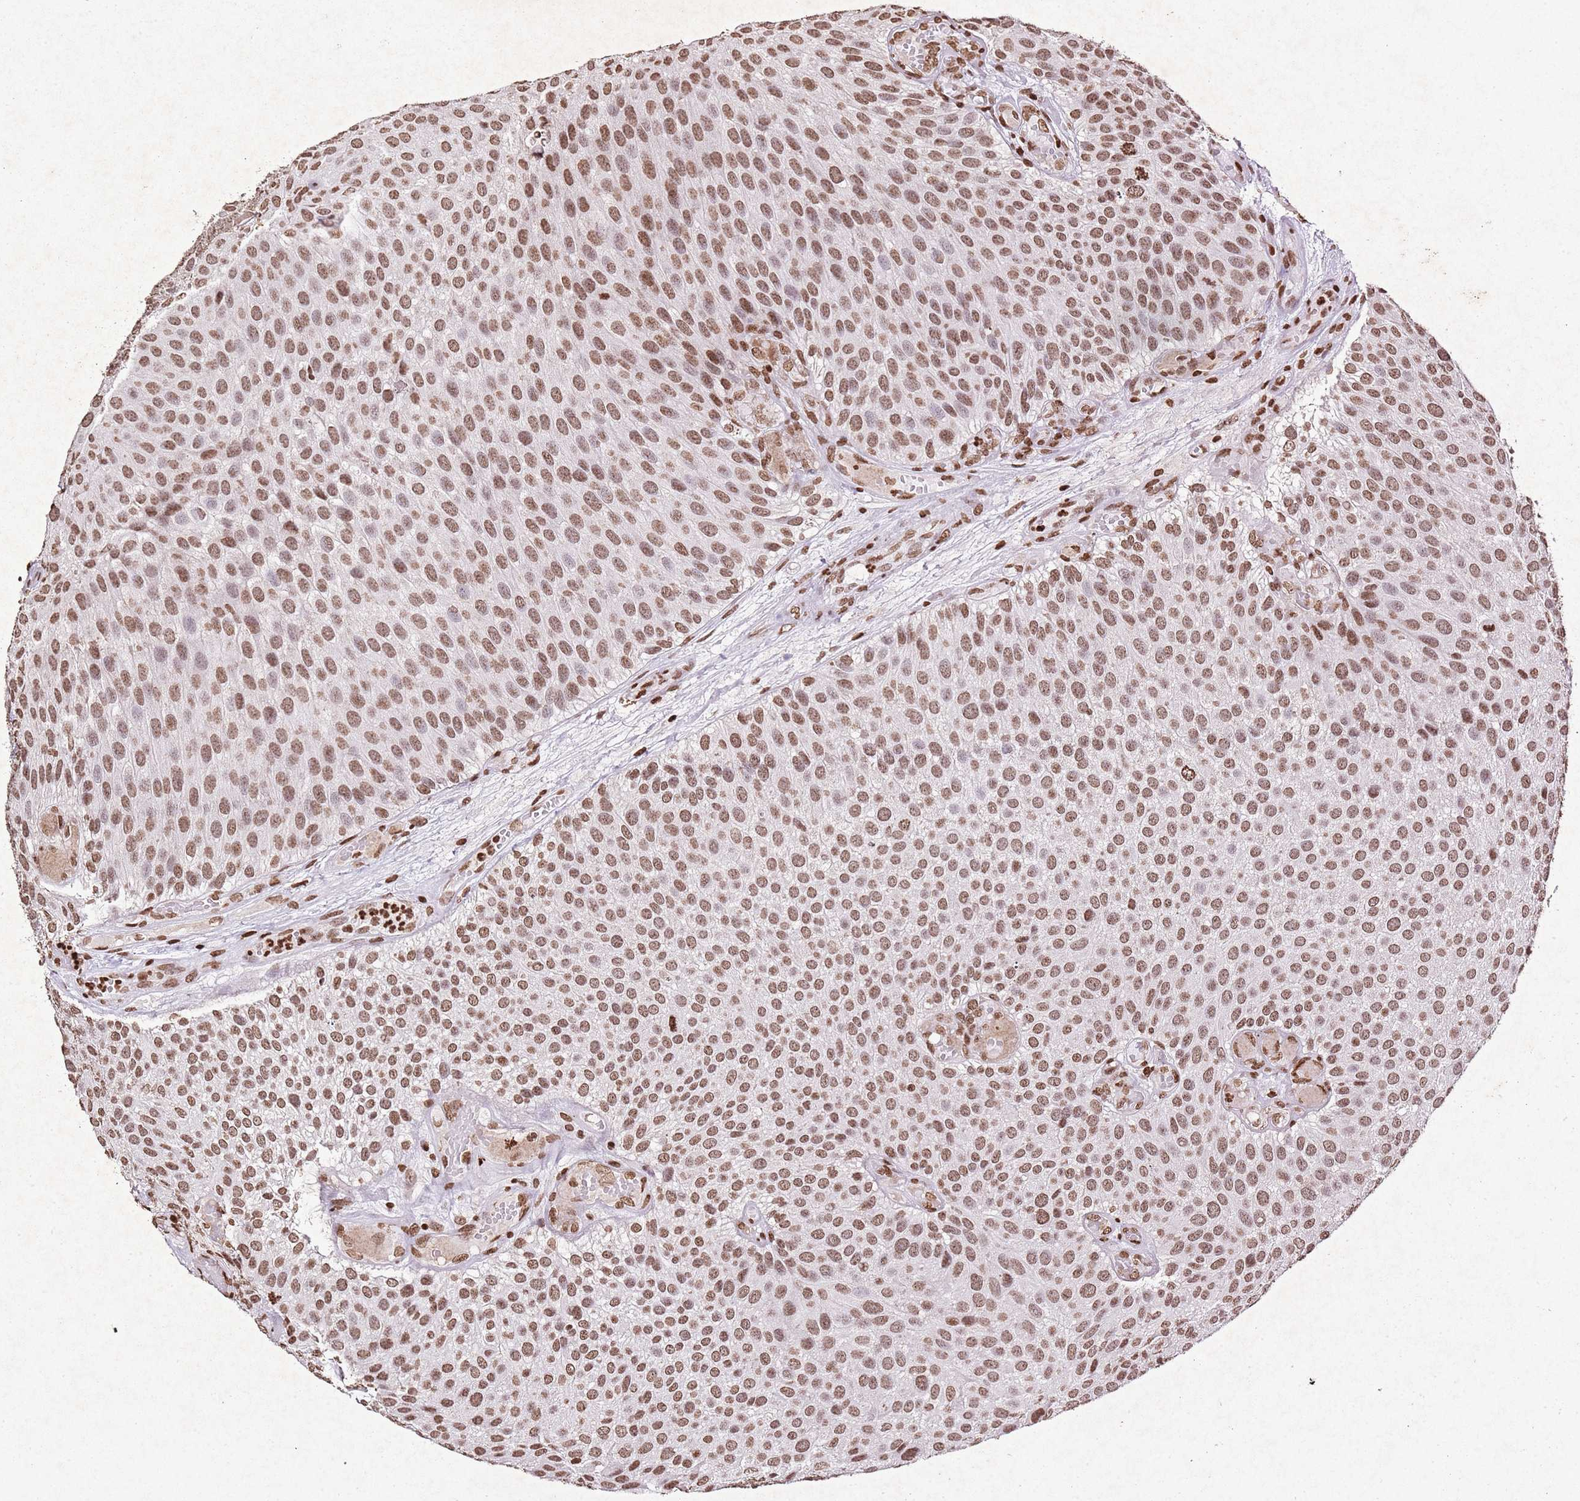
{"staining": {"intensity": "moderate", "quantity": ">75%", "location": "nuclear"}, "tissue": "urothelial cancer", "cell_type": "Tumor cells", "image_type": "cancer", "snomed": [{"axis": "morphology", "description": "Urothelial carcinoma, Low grade"}, {"axis": "topography", "description": "Urinary bladder"}], "caption": "Brown immunohistochemical staining in human low-grade urothelial carcinoma exhibits moderate nuclear positivity in about >75% of tumor cells.", "gene": "BMAL1", "patient": {"sex": "male", "age": 89}}